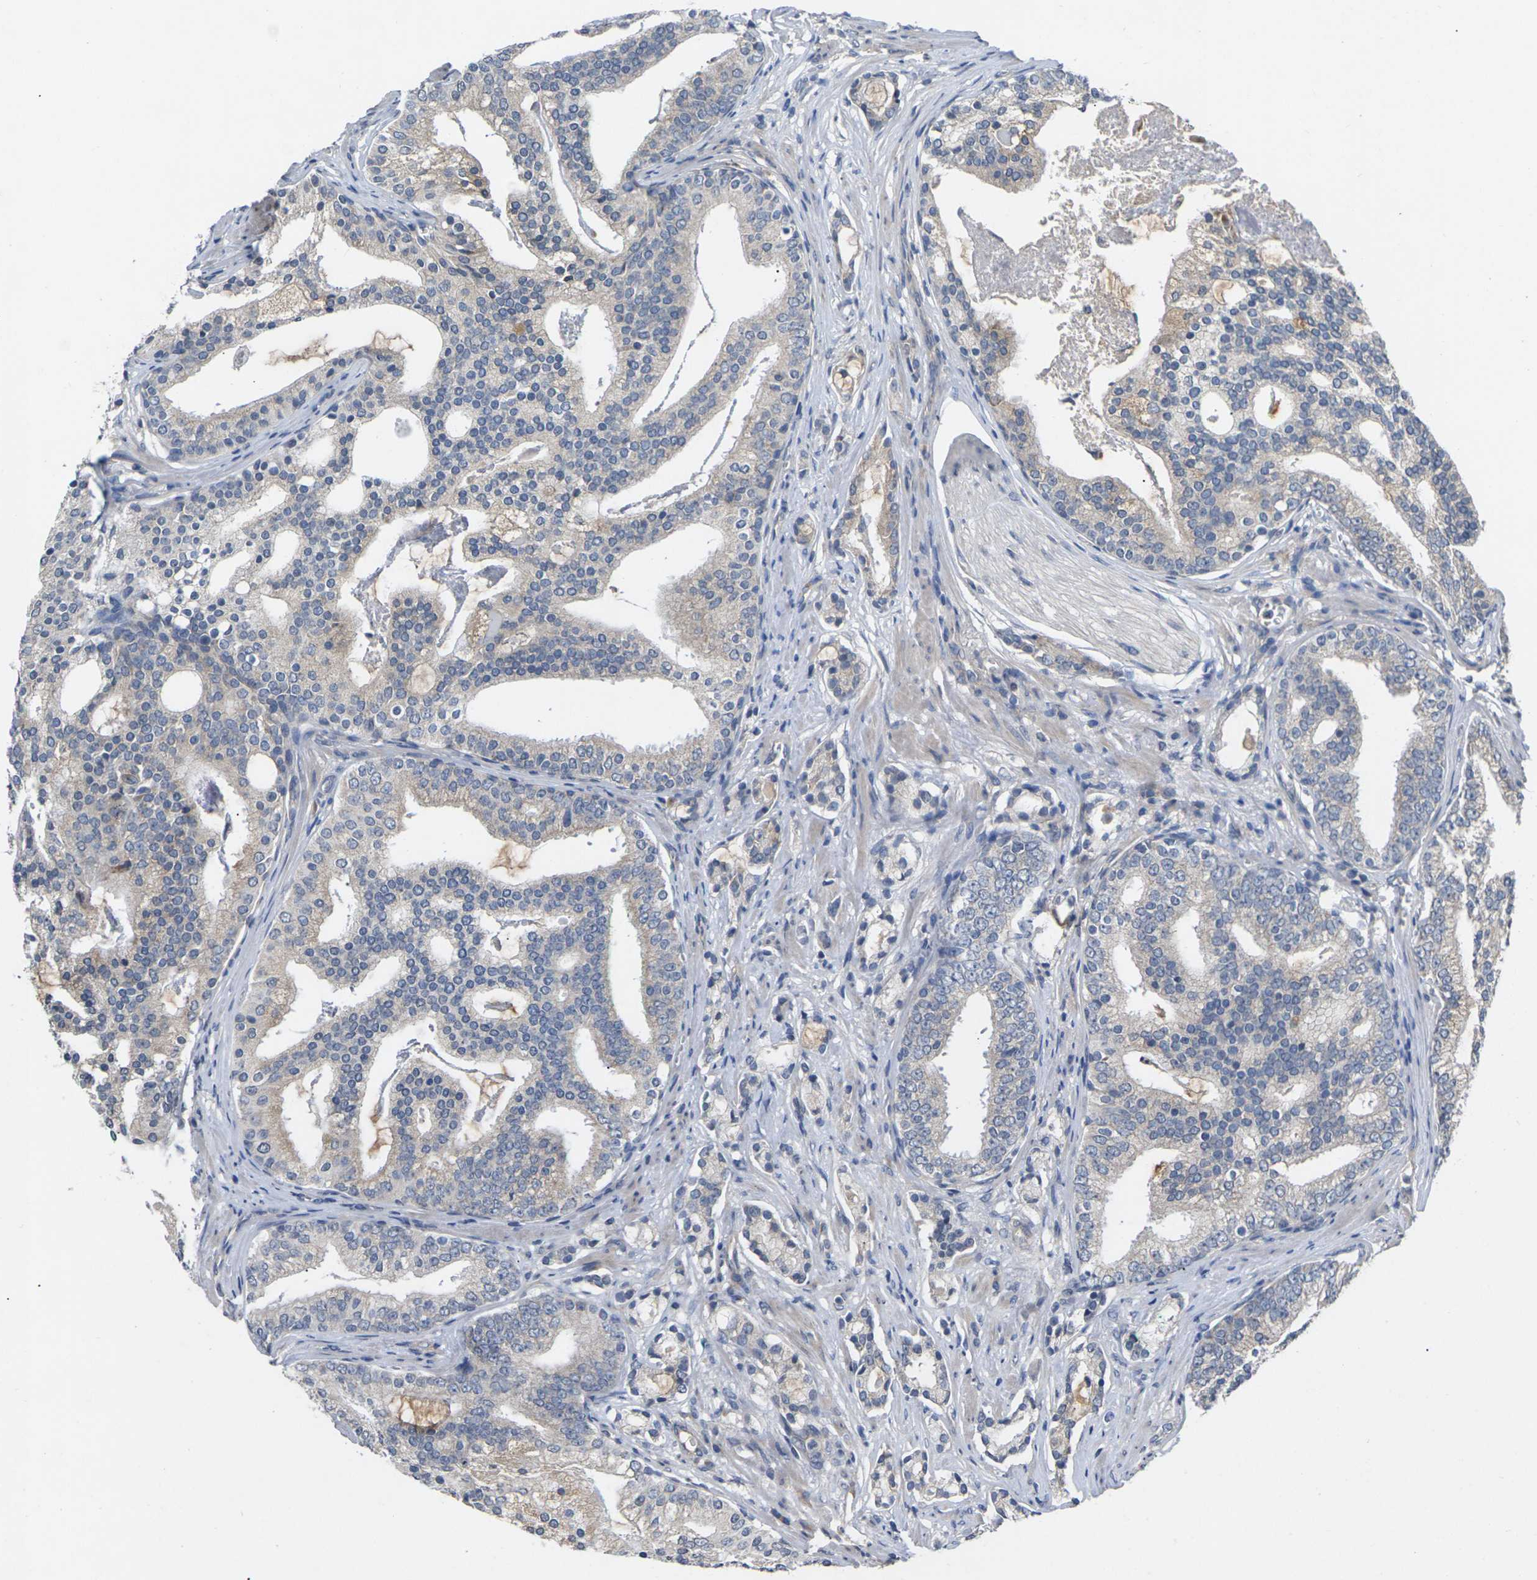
{"staining": {"intensity": "weak", "quantity": "<25%", "location": "cytoplasmic/membranous"}, "tissue": "prostate cancer", "cell_type": "Tumor cells", "image_type": "cancer", "snomed": [{"axis": "morphology", "description": "Adenocarcinoma, Low grade"}, {"axis": "topography", "description": "Prostate"}], "caption": "Immunohistochemical staining of human prostate cancer (adenocarcinoma (low-grade)) demonstrates no significant positivity in tumor cells.", "gene": "SLC2A2", "patient": {"sex": "male", "age": 58}}